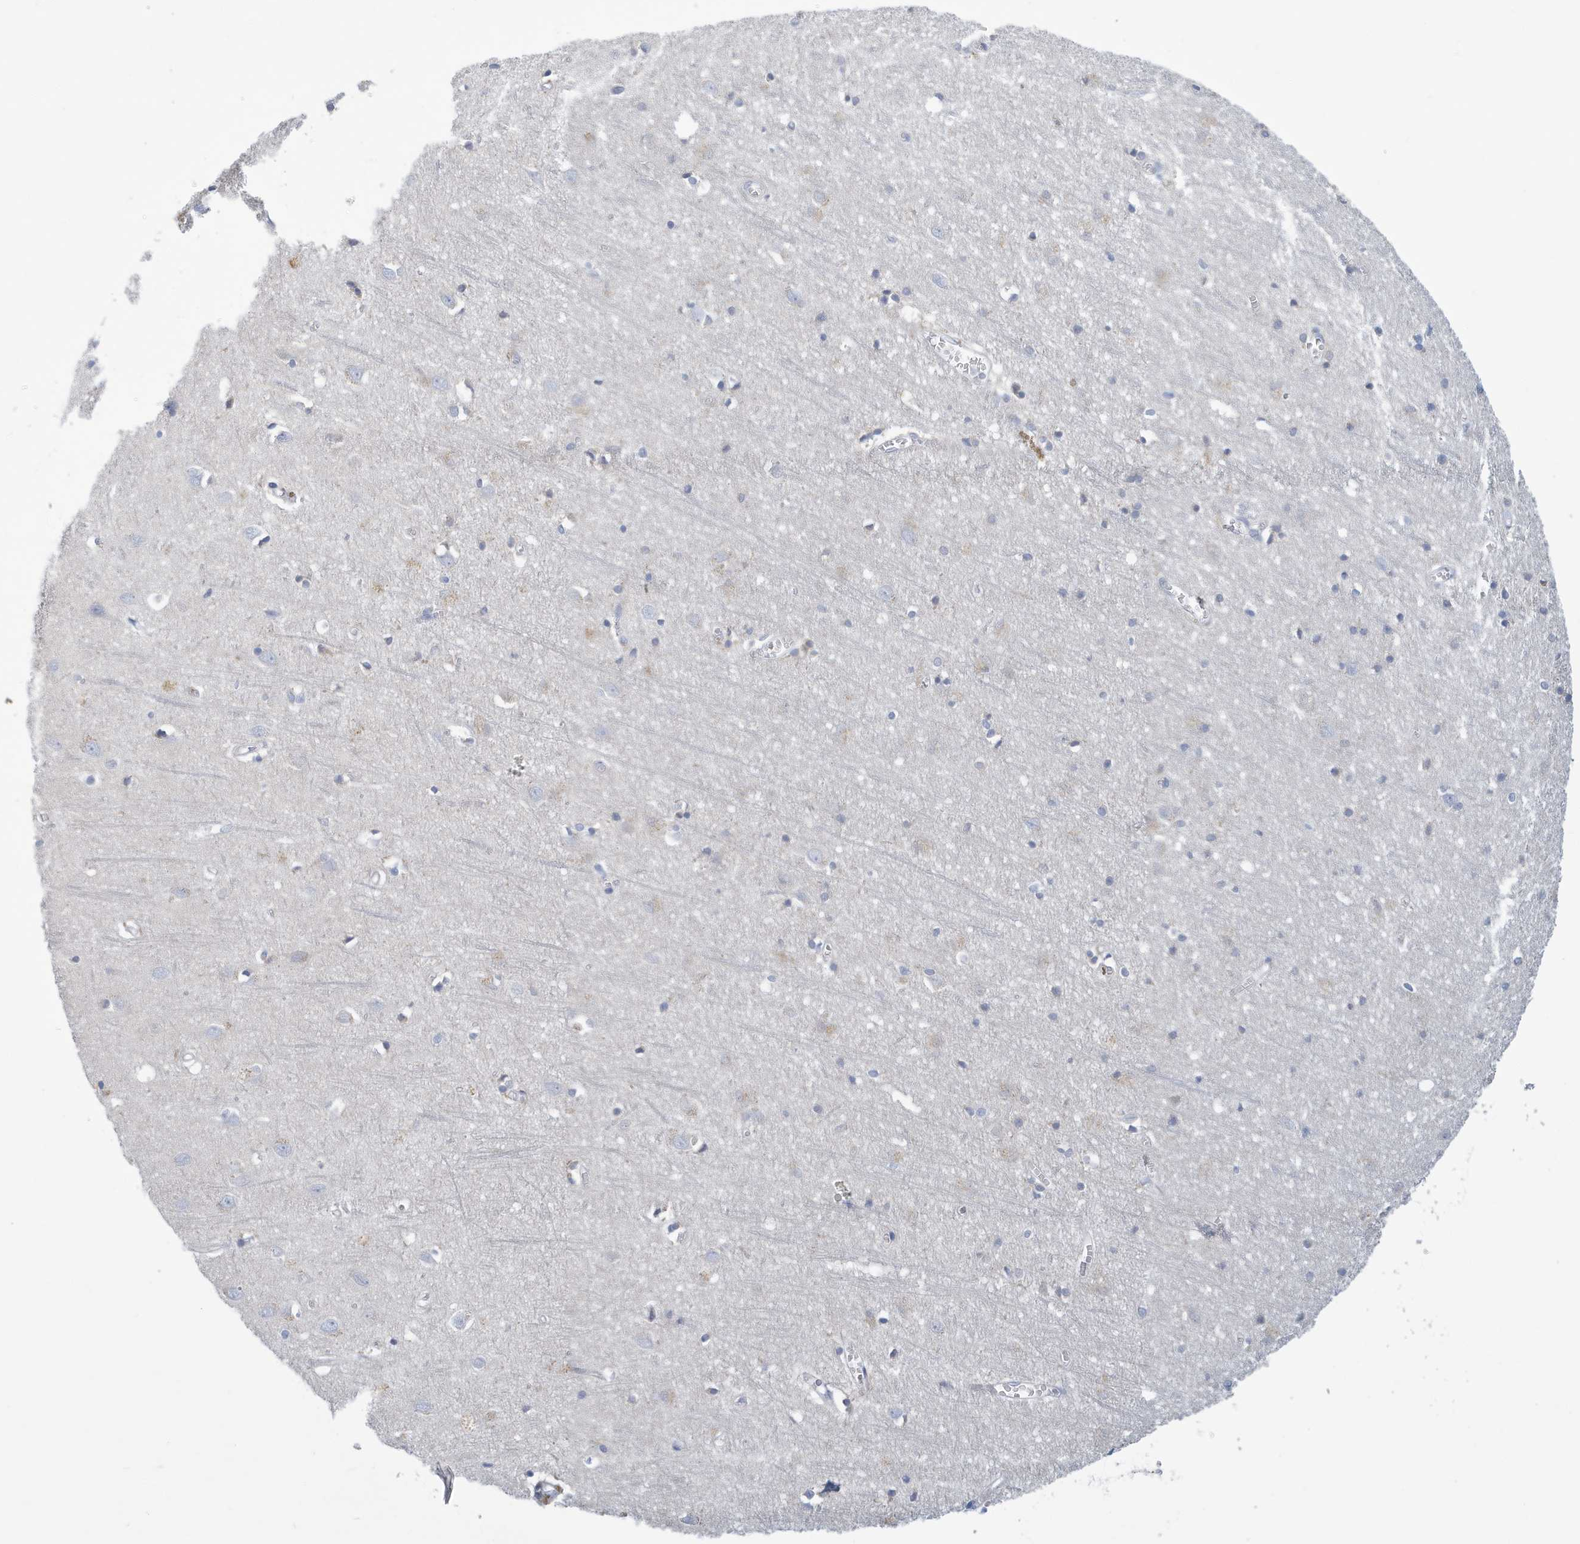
{"staining": {"intensity": "negative", "quantity": "none", "location": "none"}, "tissue": "cerebral cortex", "cell_type": "Endothelial cells", "image_type": "normal", "snomed": [{"axis": "morphology", "description": "Normal tissue, NOS"}, {"axis": "topography", "description": "Cerebral cortex"}], "caption": "This histopathology image is of unremarkable cerebral cortex stained with immunohistochemistry to label a protein in brown with the nuclei are counter-stained blue. There is no positivity in endothelial cells. Brightfield microscopy of immunohistochemistry (IHC) stained with DAB (brown) and hematoxylin (blue), captured at high magnification.", "gene": "VTA1", "patient": {"sex": "female", "age": 64}}